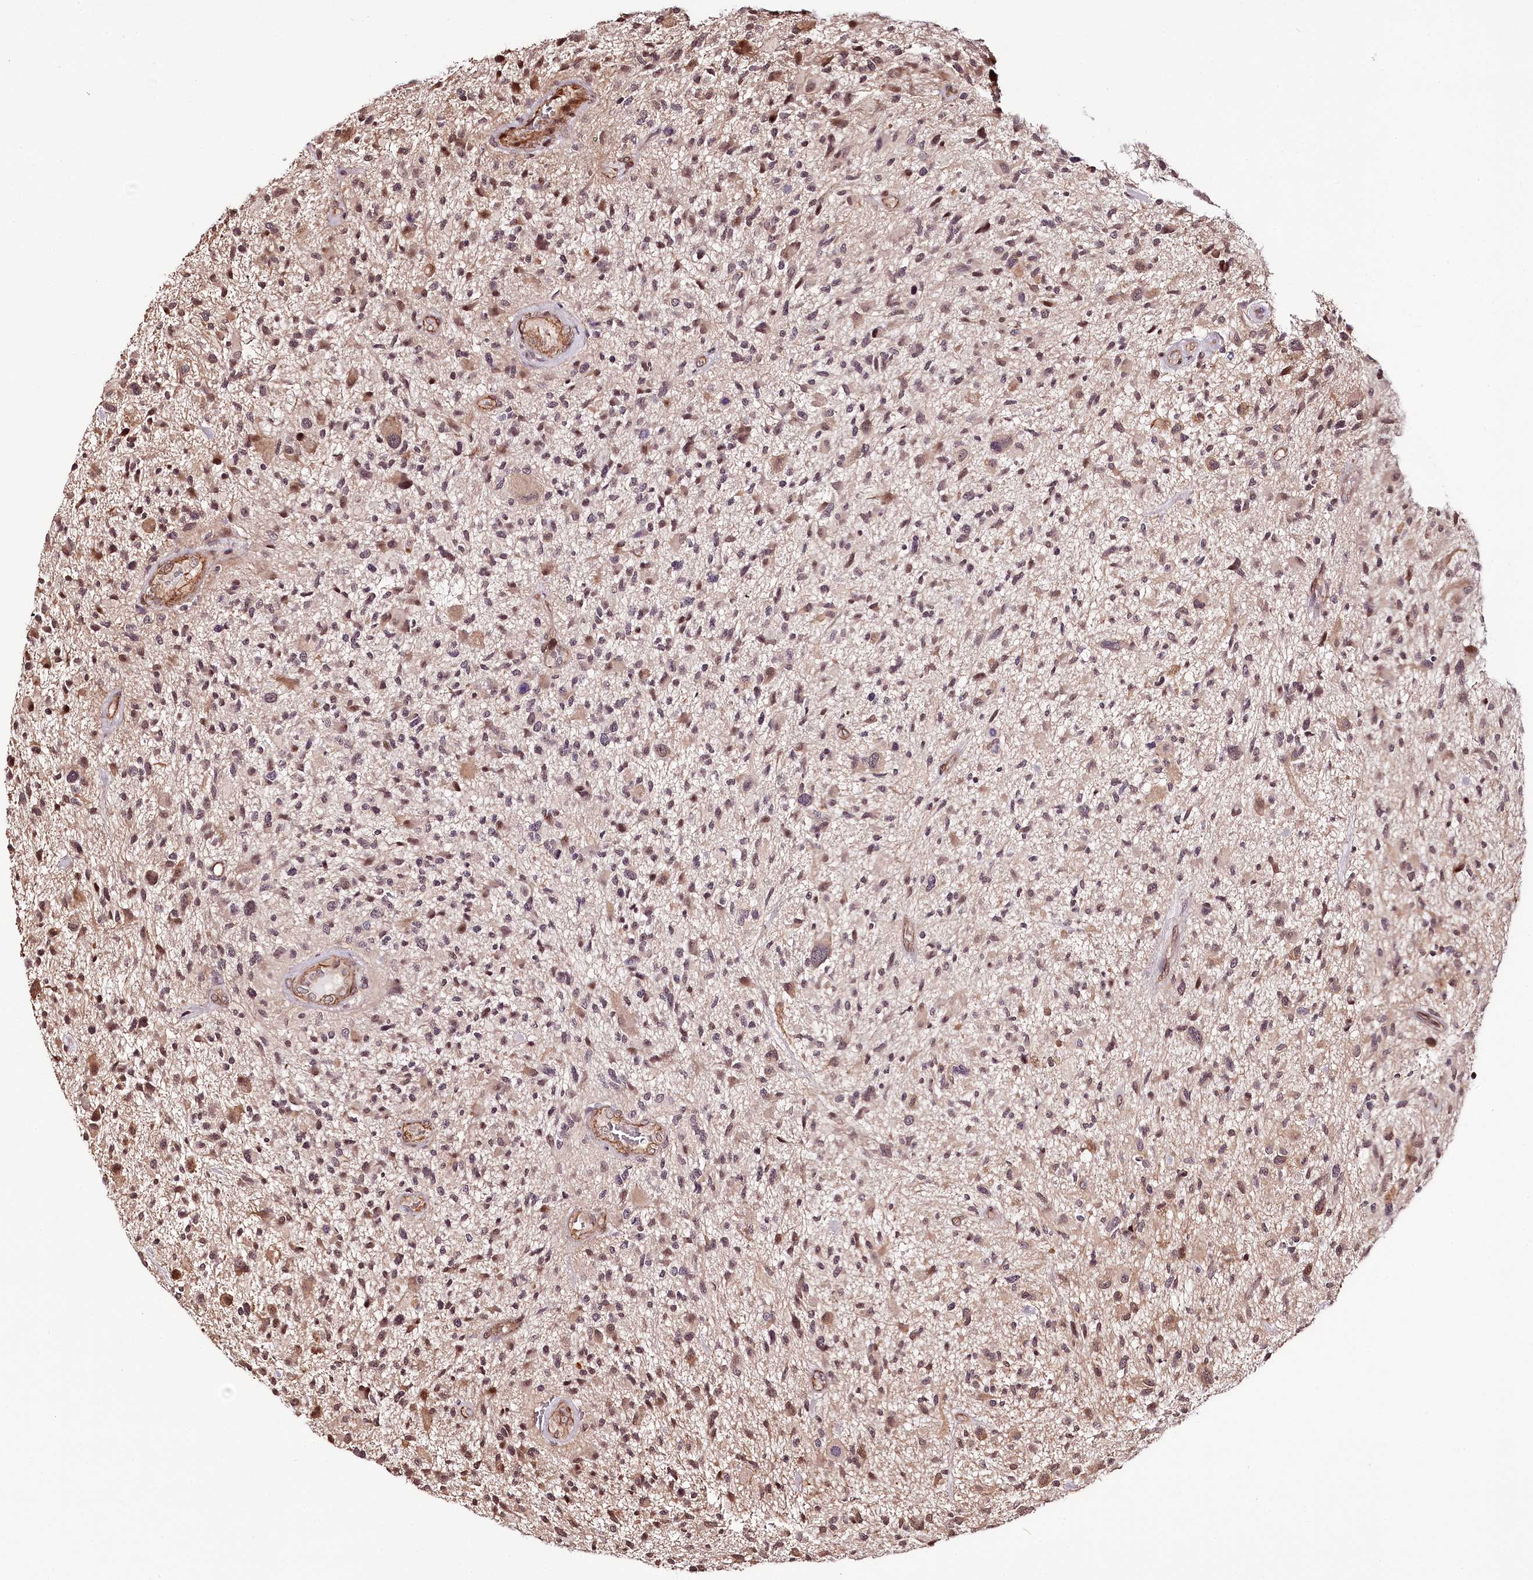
{"staining": {"intensity": "moderate", "quantity": ">75%", "location": "nuclear"}, "tissue": "glioma", "cell_type": "Tumor cells", "image_type": "cancer", "snomed": [{"axis": "morphology", "description": "Glioma, malignant, High grade"}, {"axis": "topography", "description": "Brain"}], "caption": "Glioma stained for a protein (brown) shows moderate nuclear positive positivity in approximately >75% of tumor cells.", "gene": "TTC33", "patient": {"sex": "male", "age": 47}}